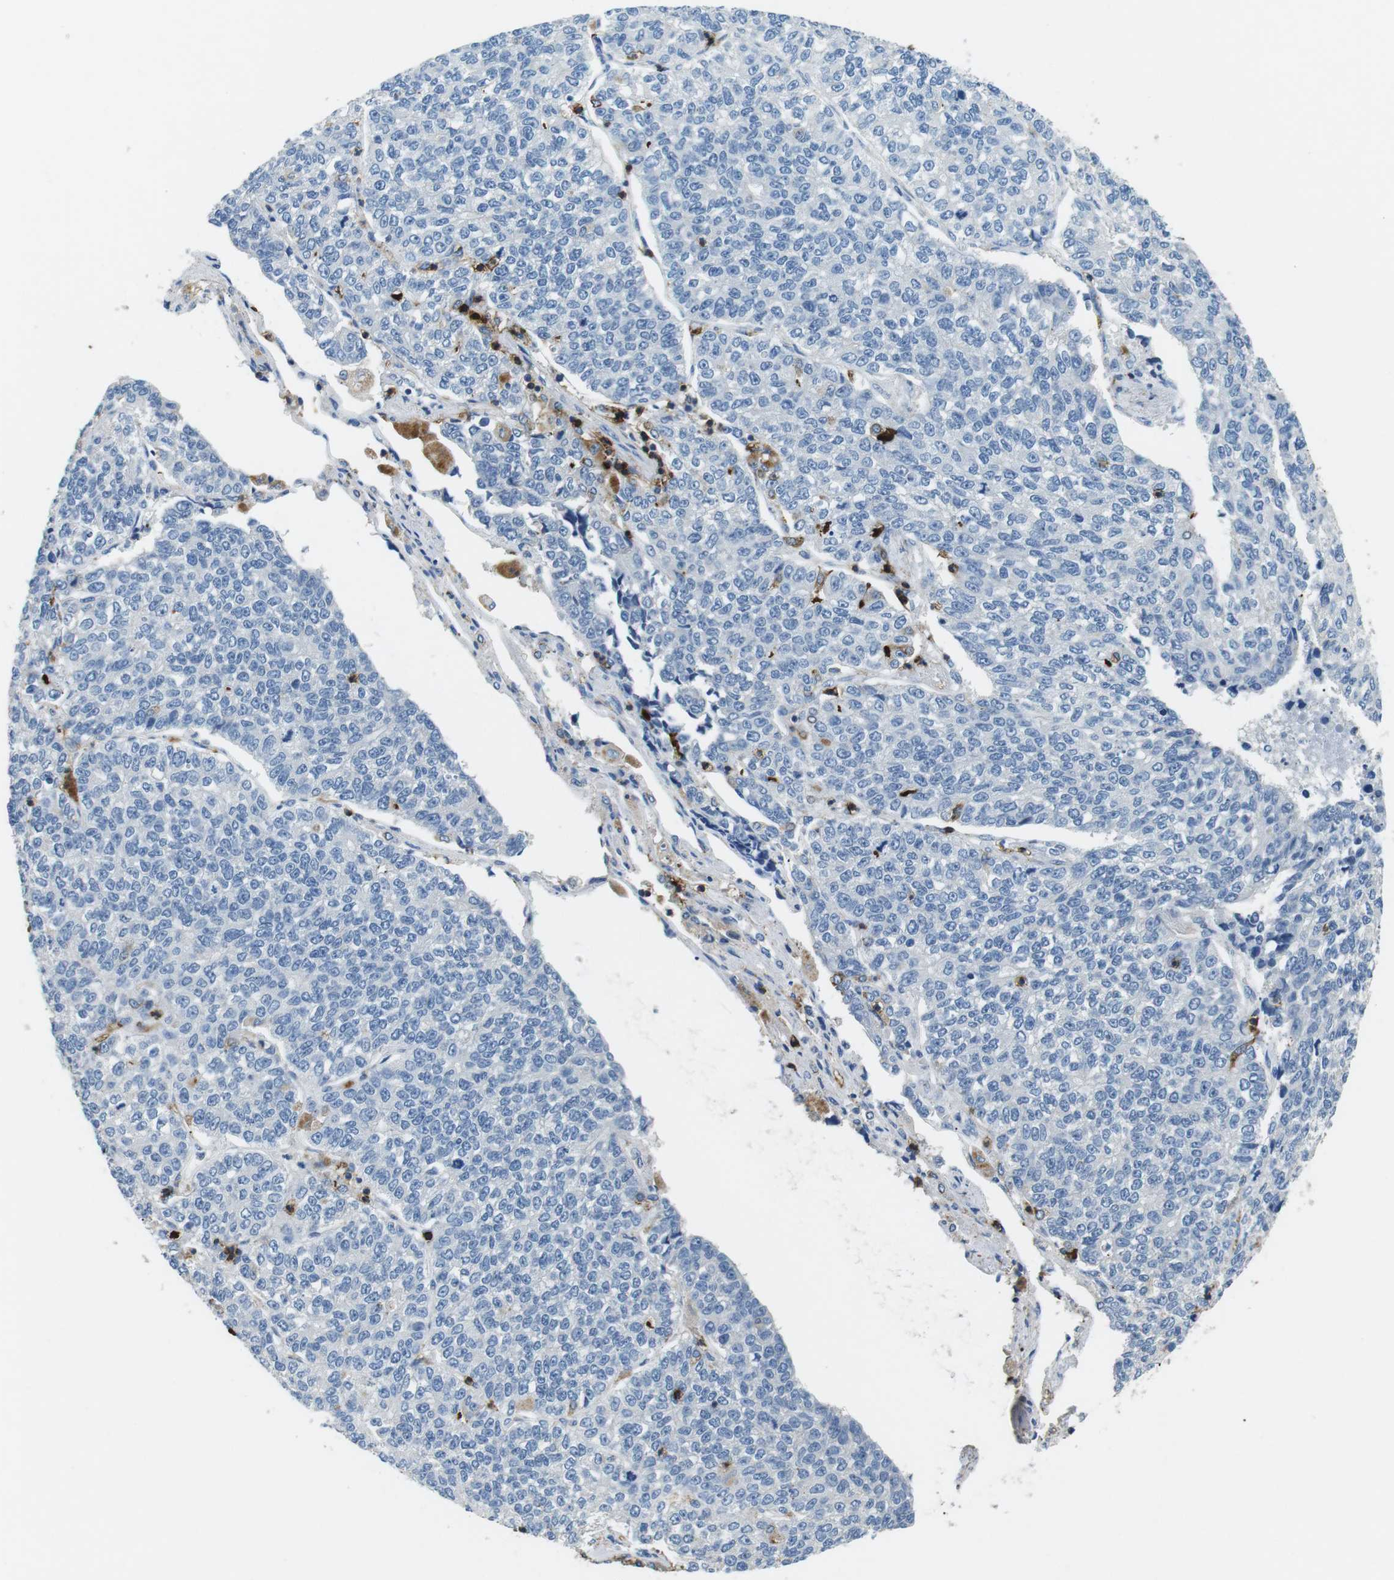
{"staining": {"intensity": "negative", "quantity": "none", "location": "none"}, "tissue": "lung cancer", "cell_type": "Tumor cells", "image_type": "cancer", "snomed": [{"axis": "morphology", "description": "Adenocarcinoma, NOS"}, {"axis": "topography", "description": "Lung"}], "caption": "The photomicrograph shows no significant expression in tumor cells of adenocarcinoma (lung). Brightfield microscopy of immunohistochemistry stained with DAB (3,3'-diaminobenzidine) (brown) and hematoxylin (blue), captured at high magnification.", "gene": "CD6", "patient": {"sex": "male", "age": 49}}